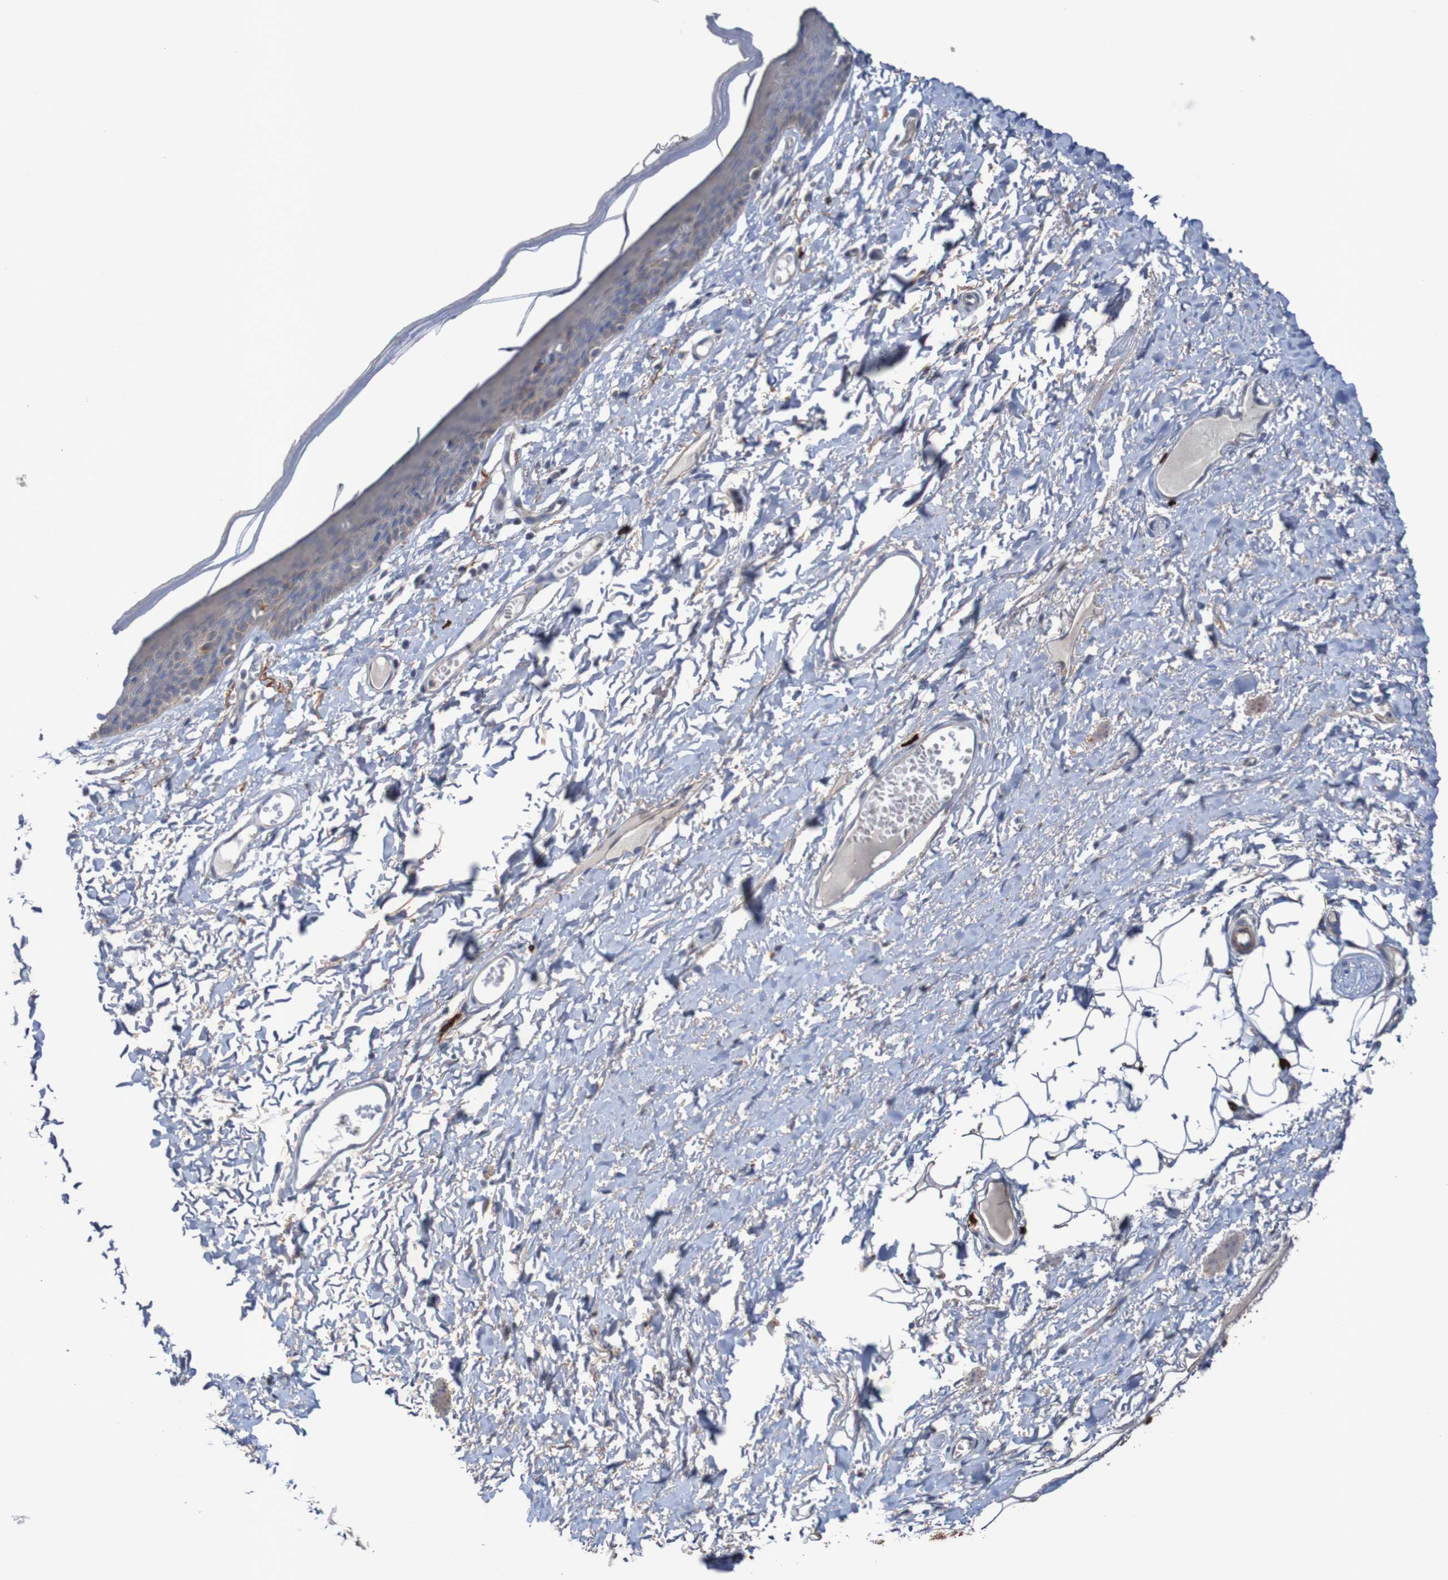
{"staining": {"intensity": "weak", "quantity": "25%-75%", "location": "cytoplasmic/membranous"}, "tissue": "skin", "cell_type": "Epidermal cells", "image_type": "normal", "snomed": [{"axis": "morphology", "description": "Normal tissue, NOS"}, {"axis": "topography", "description": "Vulva"}], "caption": "Skin was stained to show a protein in brown. There is low levels of weak cytoplasmic/membranous staining in approximately 25%-75% of epidermal cells. Using DAB (3,3'-diaminobenzidine) (brown) and hematoxylin (blue) stains, captured at high magnification using brightfield microscopy.", "gene": "ANGPT4", "patient": {"sex": "female", "age": 54}}